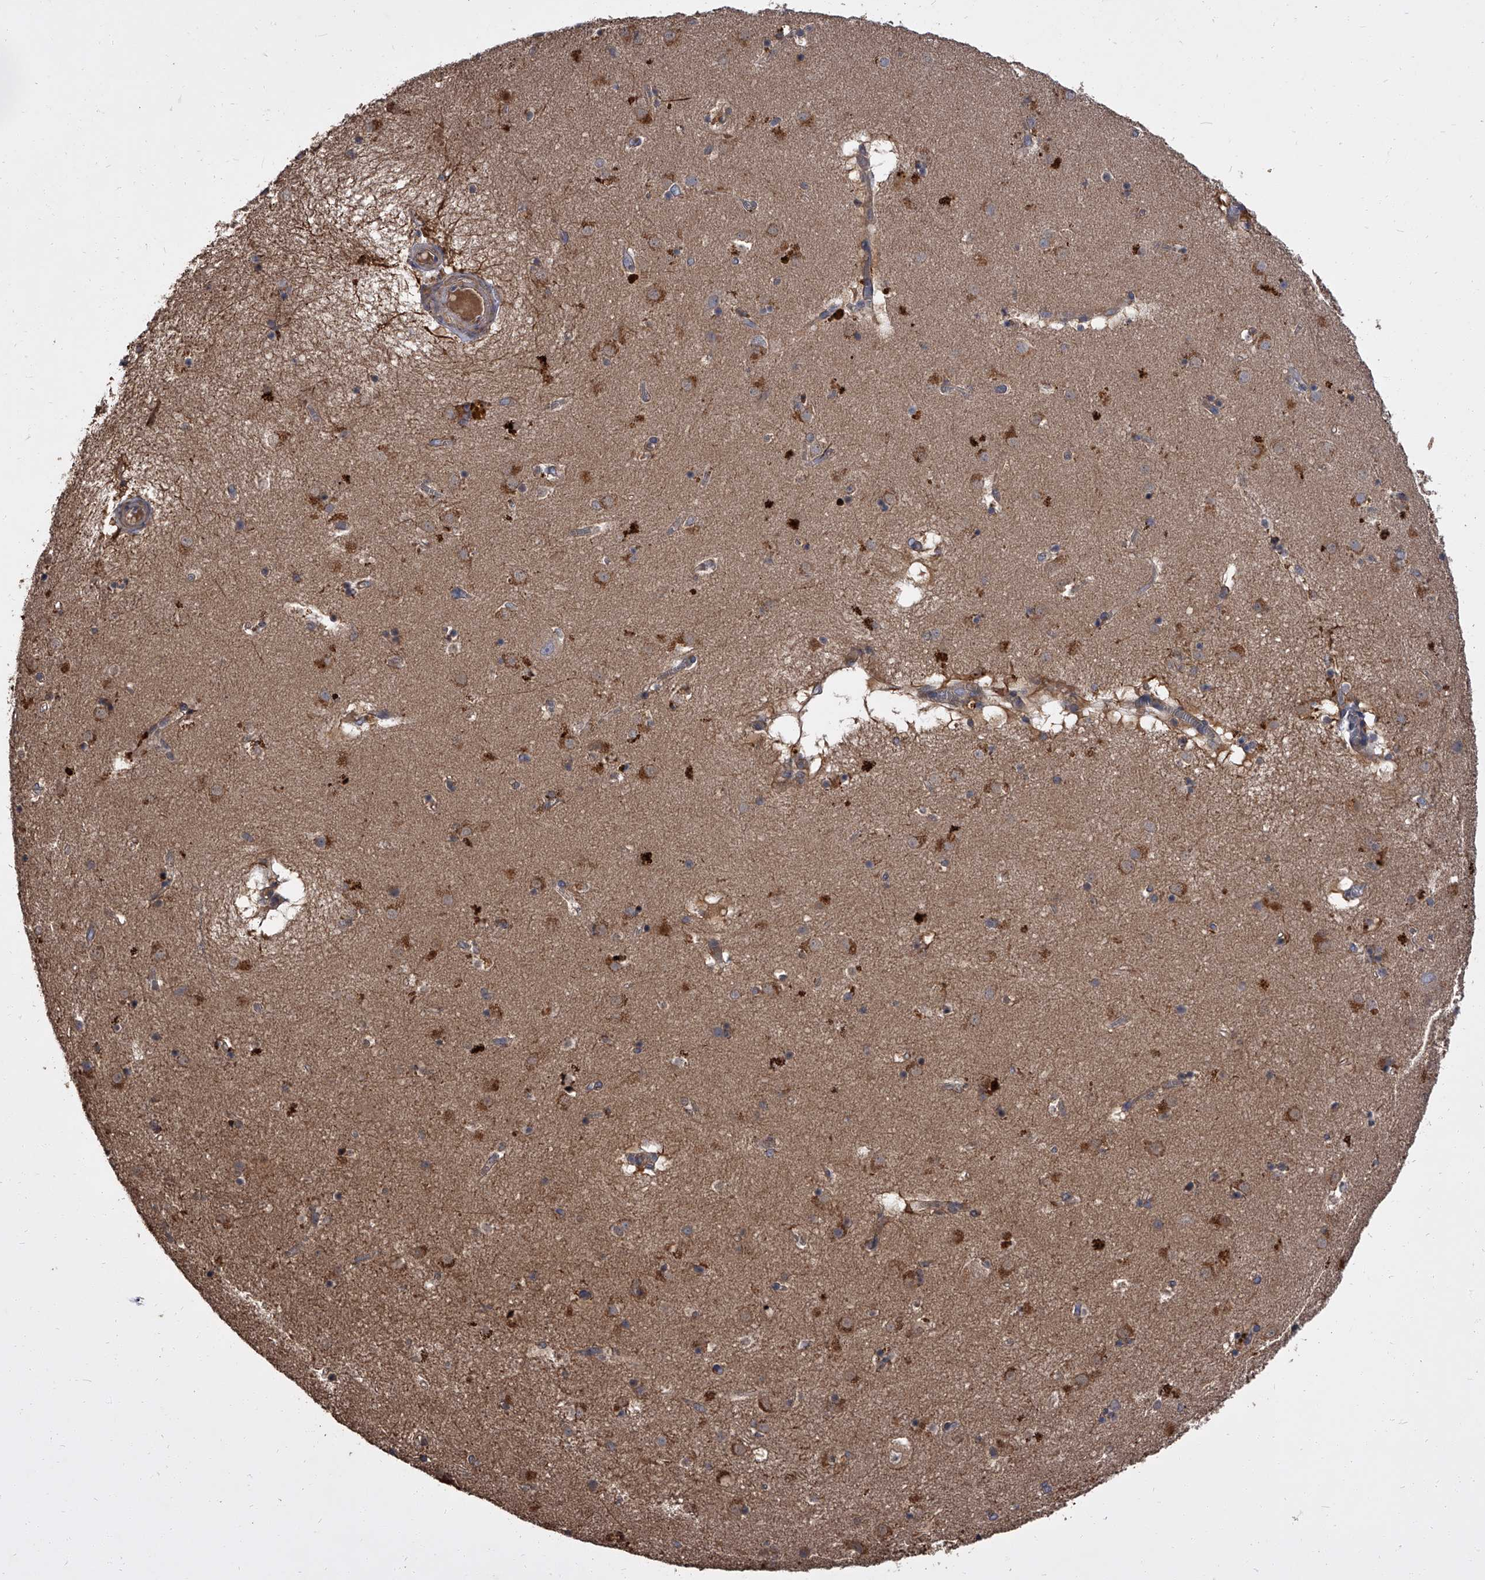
{"staining": {"intensity": "moderate", "quantity": "25%-75%", "location": "cytoplasmic/membranous"}, "tissue": "caudate", "cell_type": "Glial cells", "image_type": "normal", "snomed": [{"axis": "morphology", "description": "Normal tissue, NOS"}, {"axis": "topography", "description": "Lateral ventricle wall"}], "caption": "Moderate cytoplasmic/membranous positivity for a protein is identified in about 25%-75% of glial cells of normal caudate using IHC.", "gene": "STK36", "patient": {"sex": "male", "age": 70}}